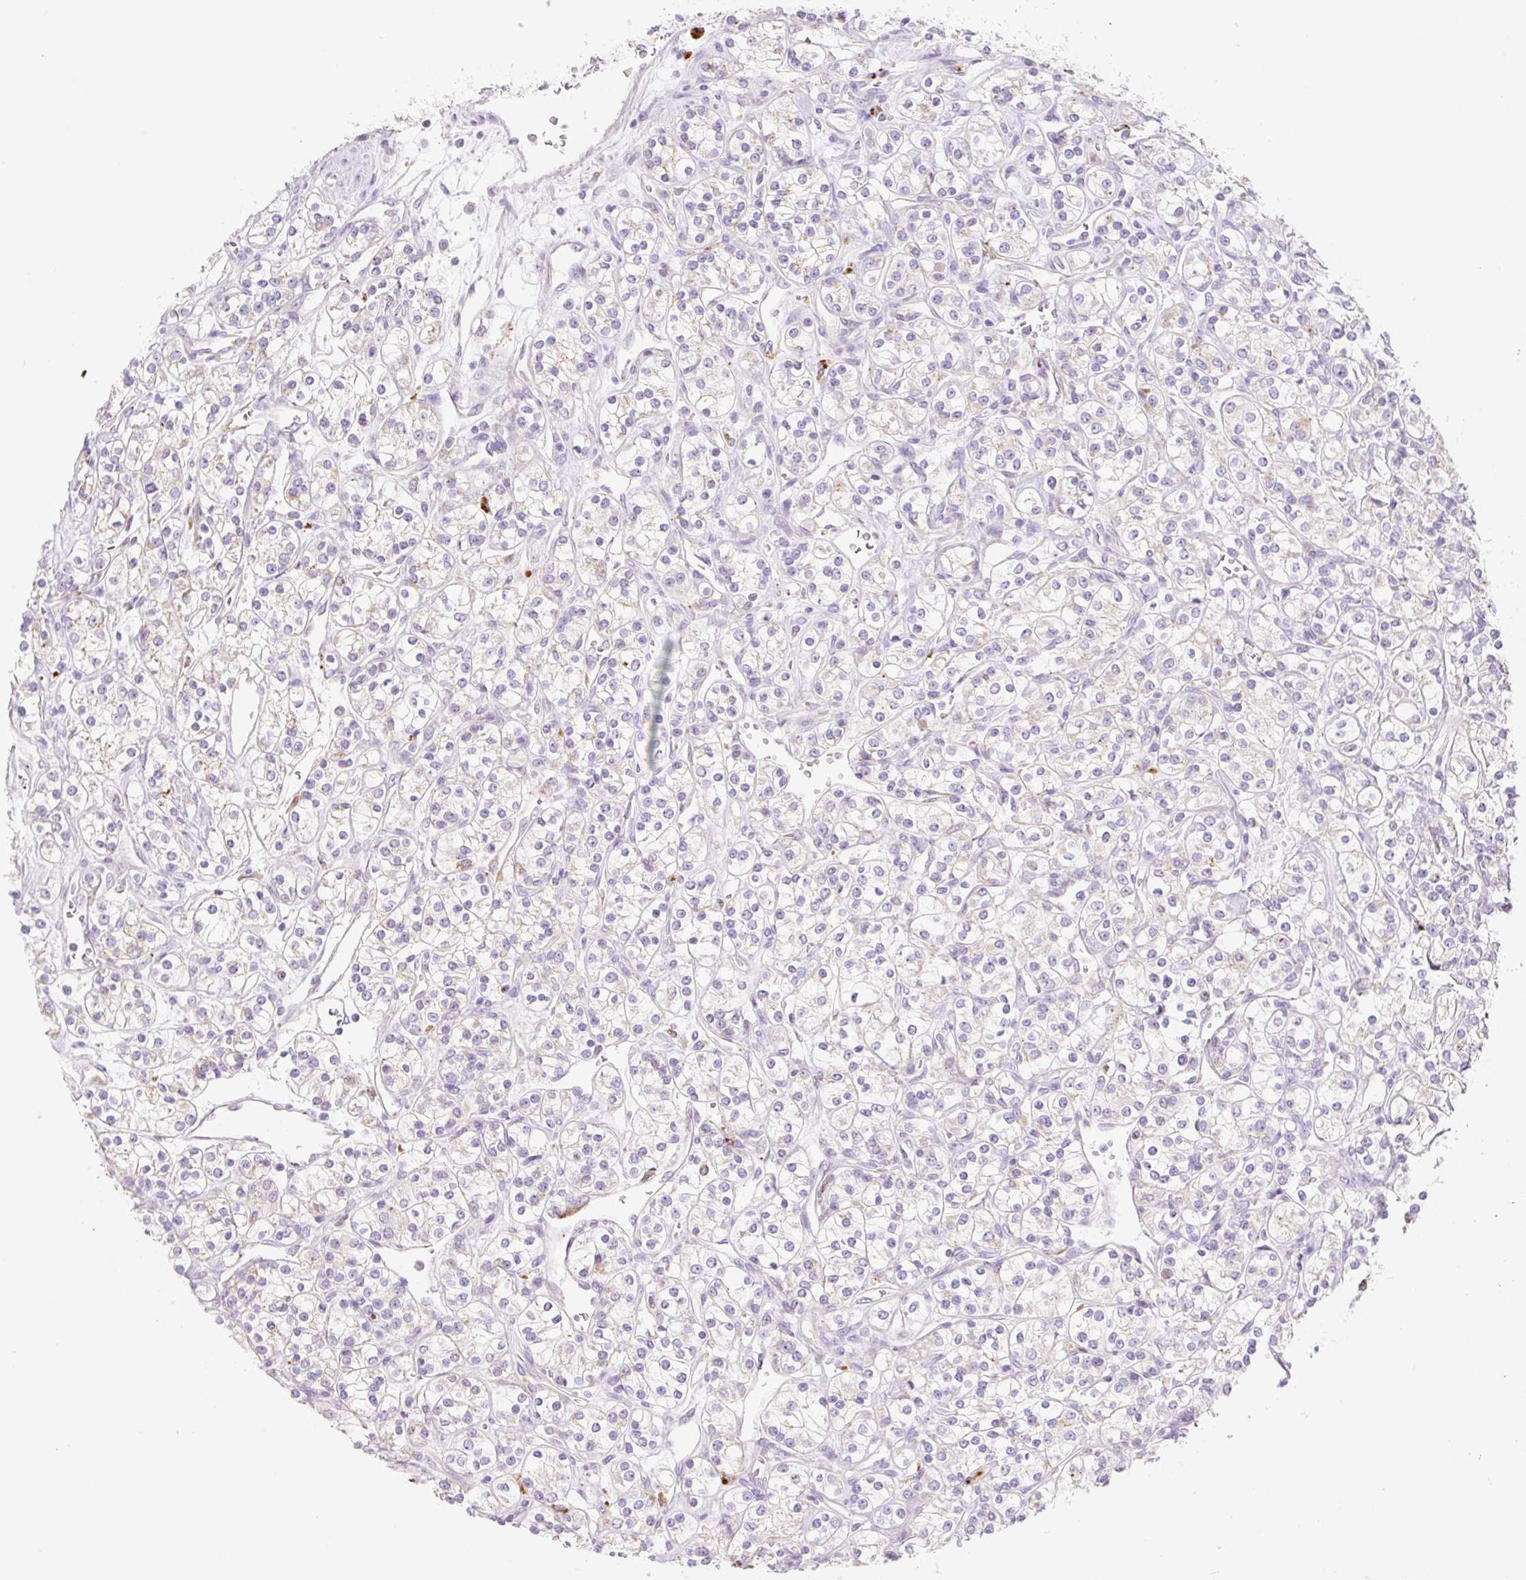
{"staining": {"intensity": "negative", "quantity": "none", "location": "none"}, "tissue": "renal cancer", "cell_type": "Tumor cells", "image_type": "cancer", "snomed": [{"axis": "morphology", "description": "Adenocarcinoma, NOS"}, {"axis": "topography", "description": "Kidney"}], "caption": "Tumor cells are negative for protein expression in human renal cancer (adenocarcinoma).", "gene": "CLEC3A", "patient": {"sex": "male", "age": 77}}